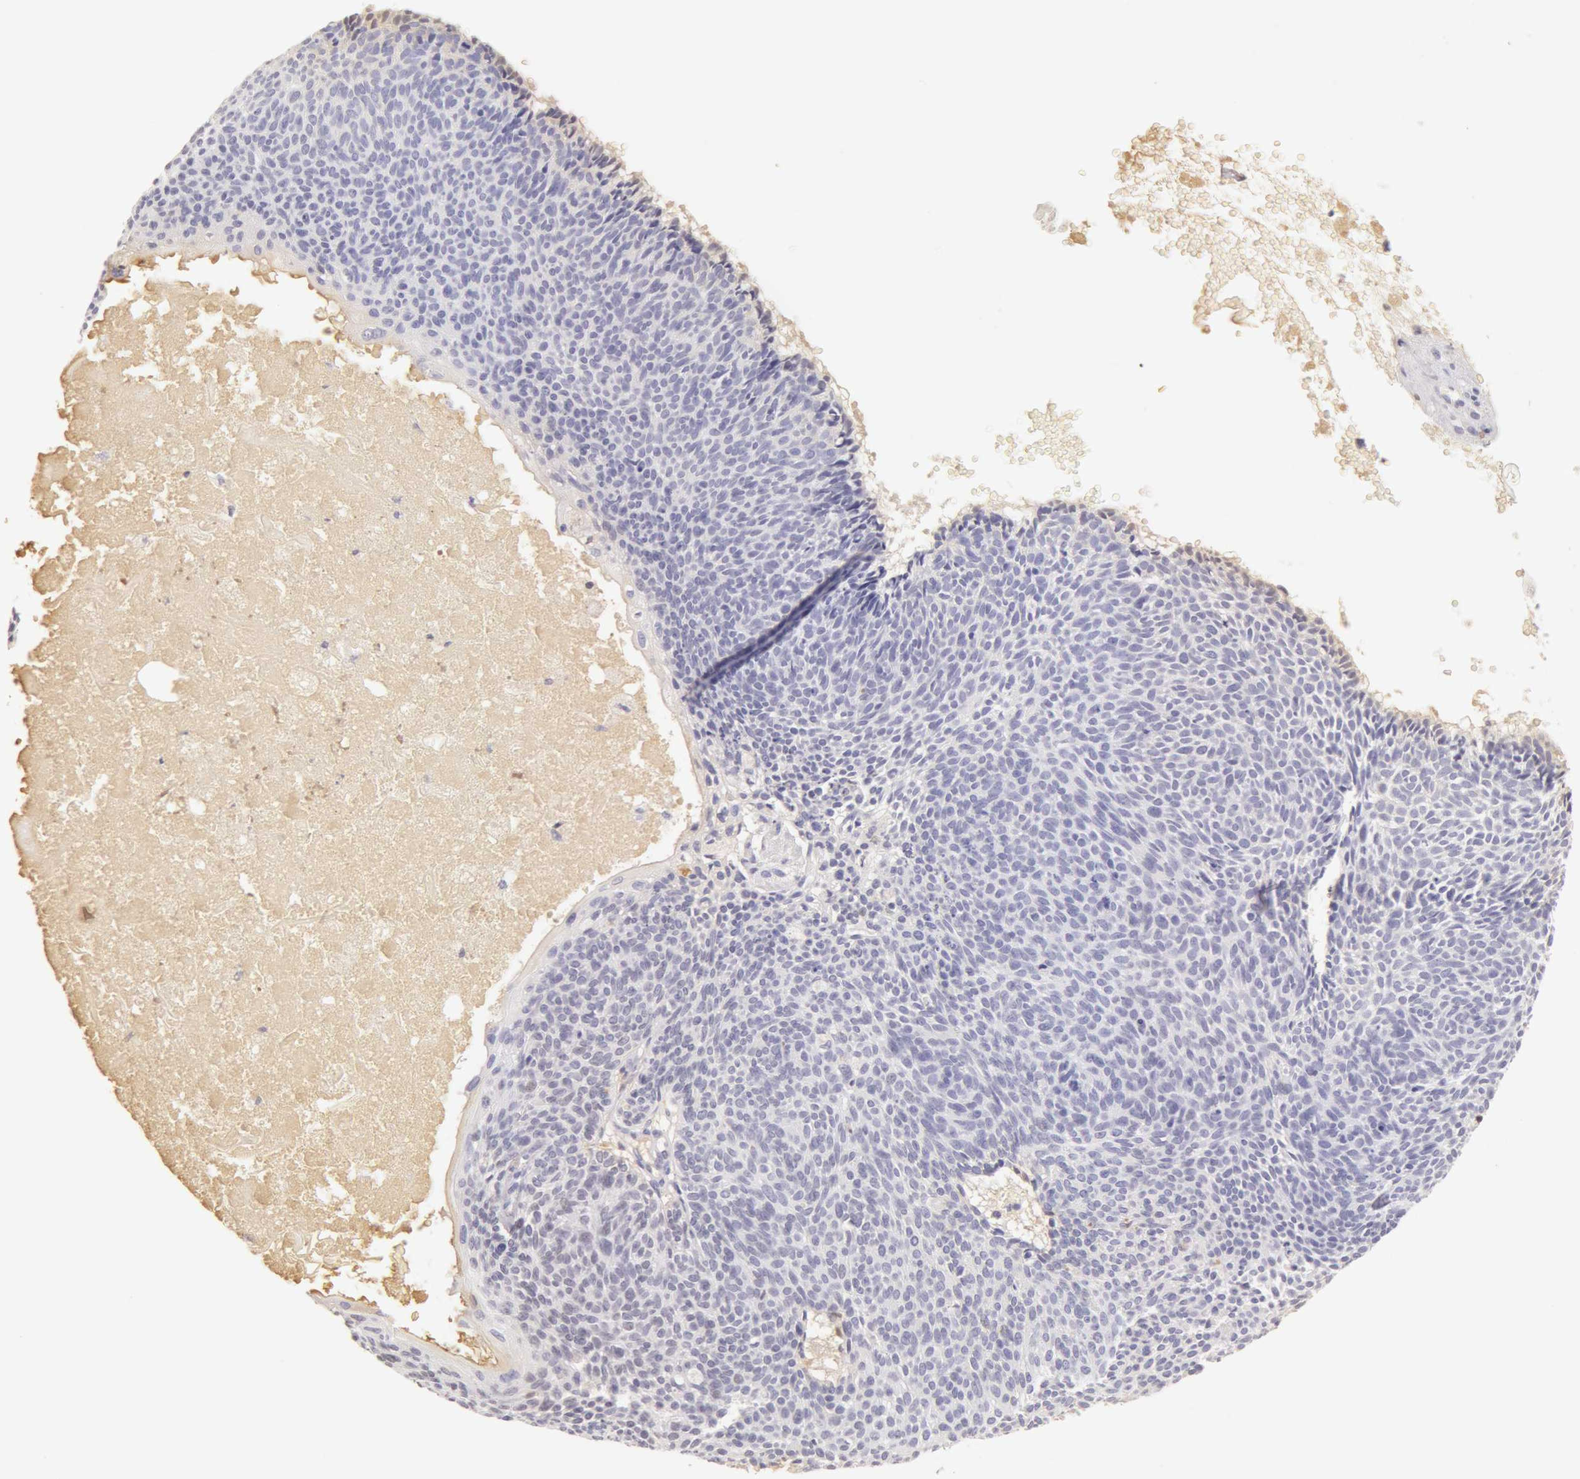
{"staining": {"intensity": "negative", "quantity": "none", "location": "none"}, "tissue": "skin cancer", "cell_type": "Tumor cells", "image_type": "cancer", "snomed": [{"axis": "morphology", "description": "Basal cell carcinoma"}, {"axis": "topography", "description": "Skin"}], "caption": "This is an IHC micrograph of human skin cancer. There is no staining in tumor cells.", "gene": "AHSG", "patient": {"sex": "male", "age": 84}}